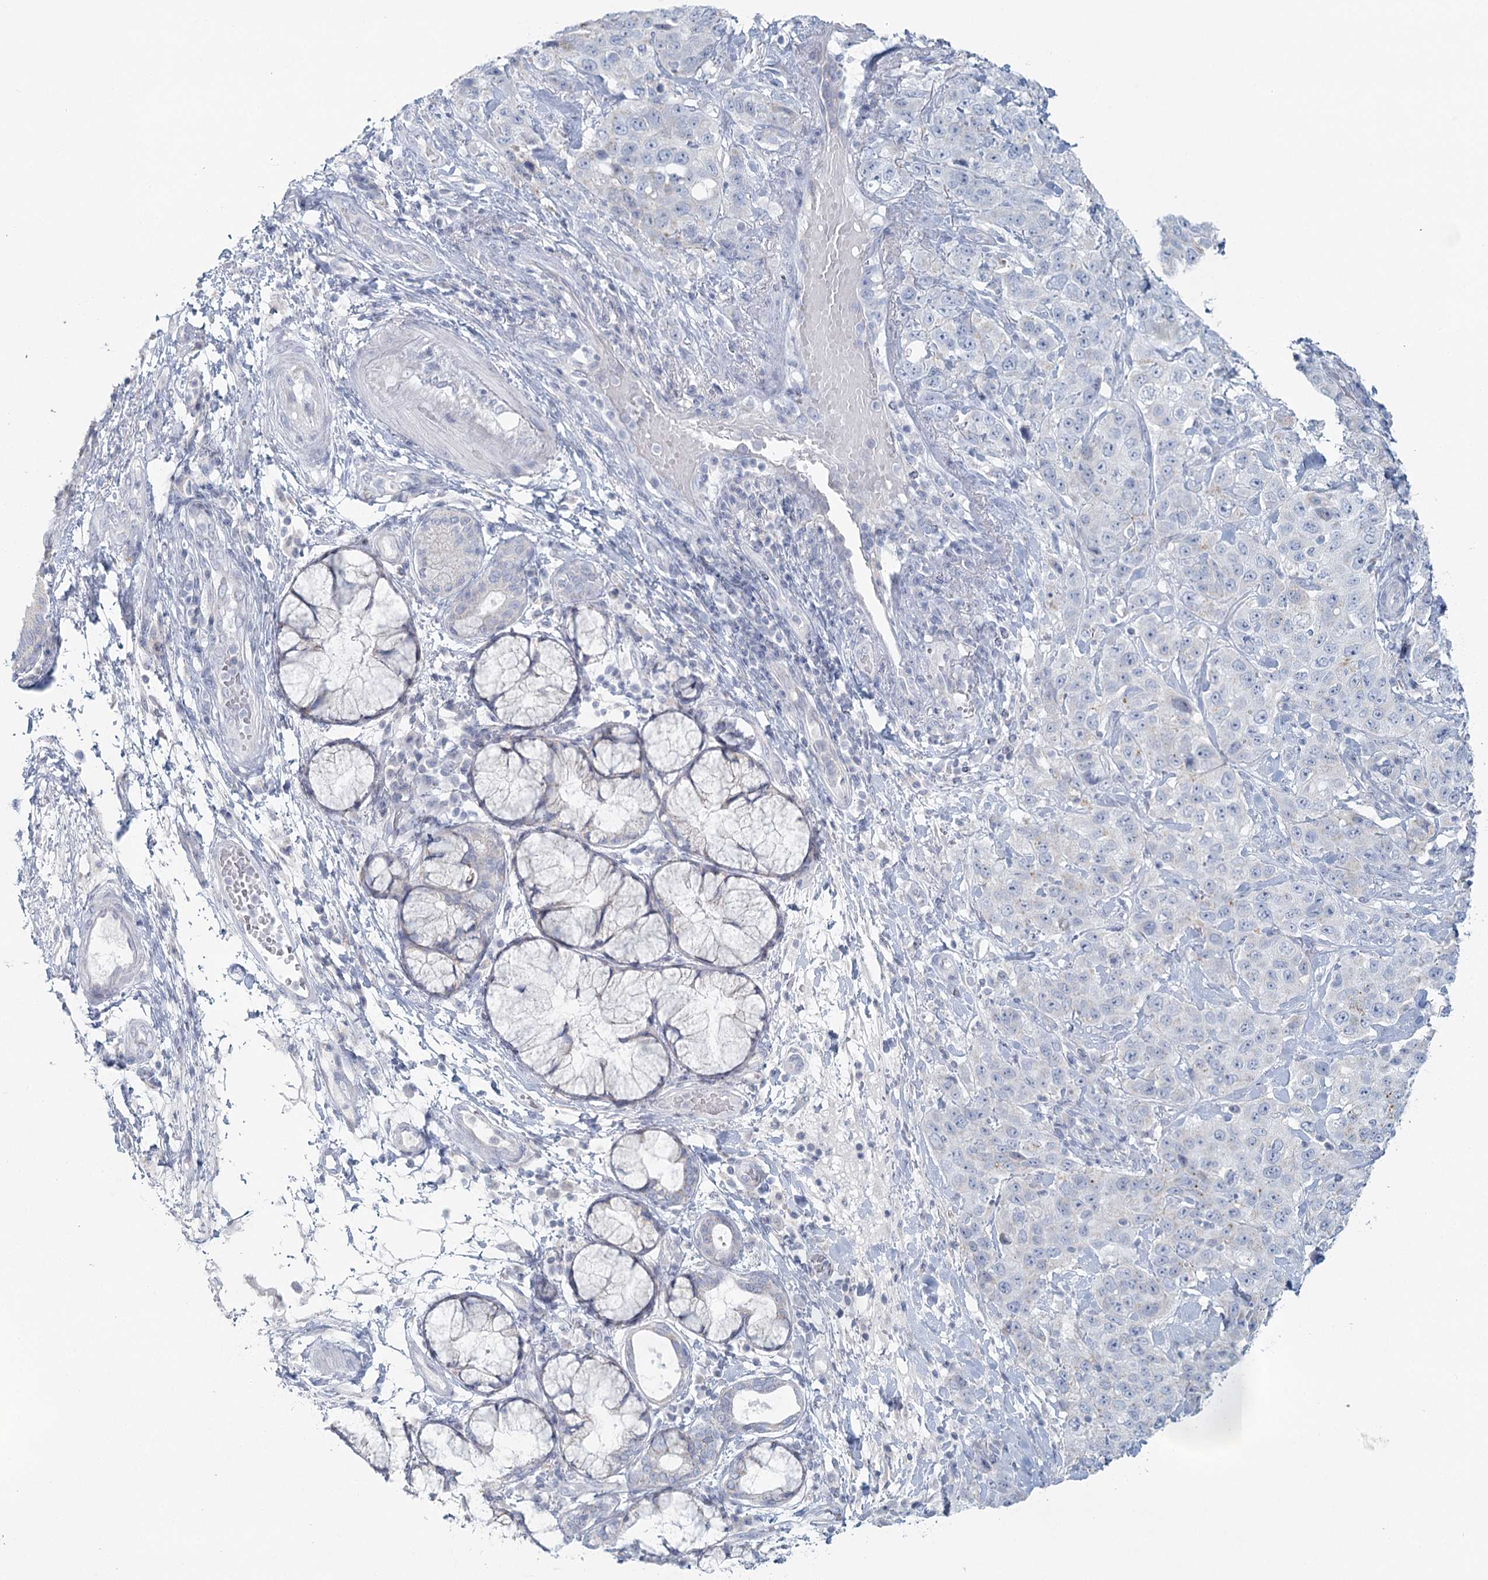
{"staining": {"intensity": "negative", "quantity": "none", "location": "none"}, "tissue": "stomach cancer", "cell_type": "Tumor cells", "image_type": "cancer", "snomed": [{"axis": "morphology", "description": "Adenocarcinoma, NOS"}, {"axis": "topography", "description": "Stomach"}], "caption": "This is an immunohistochemistry micrograph of human stomach adenocarcinoma. There is no positivity in tumor cells.", "gene": "BPHL", "patient": {"sex": "male", "age": 48}}